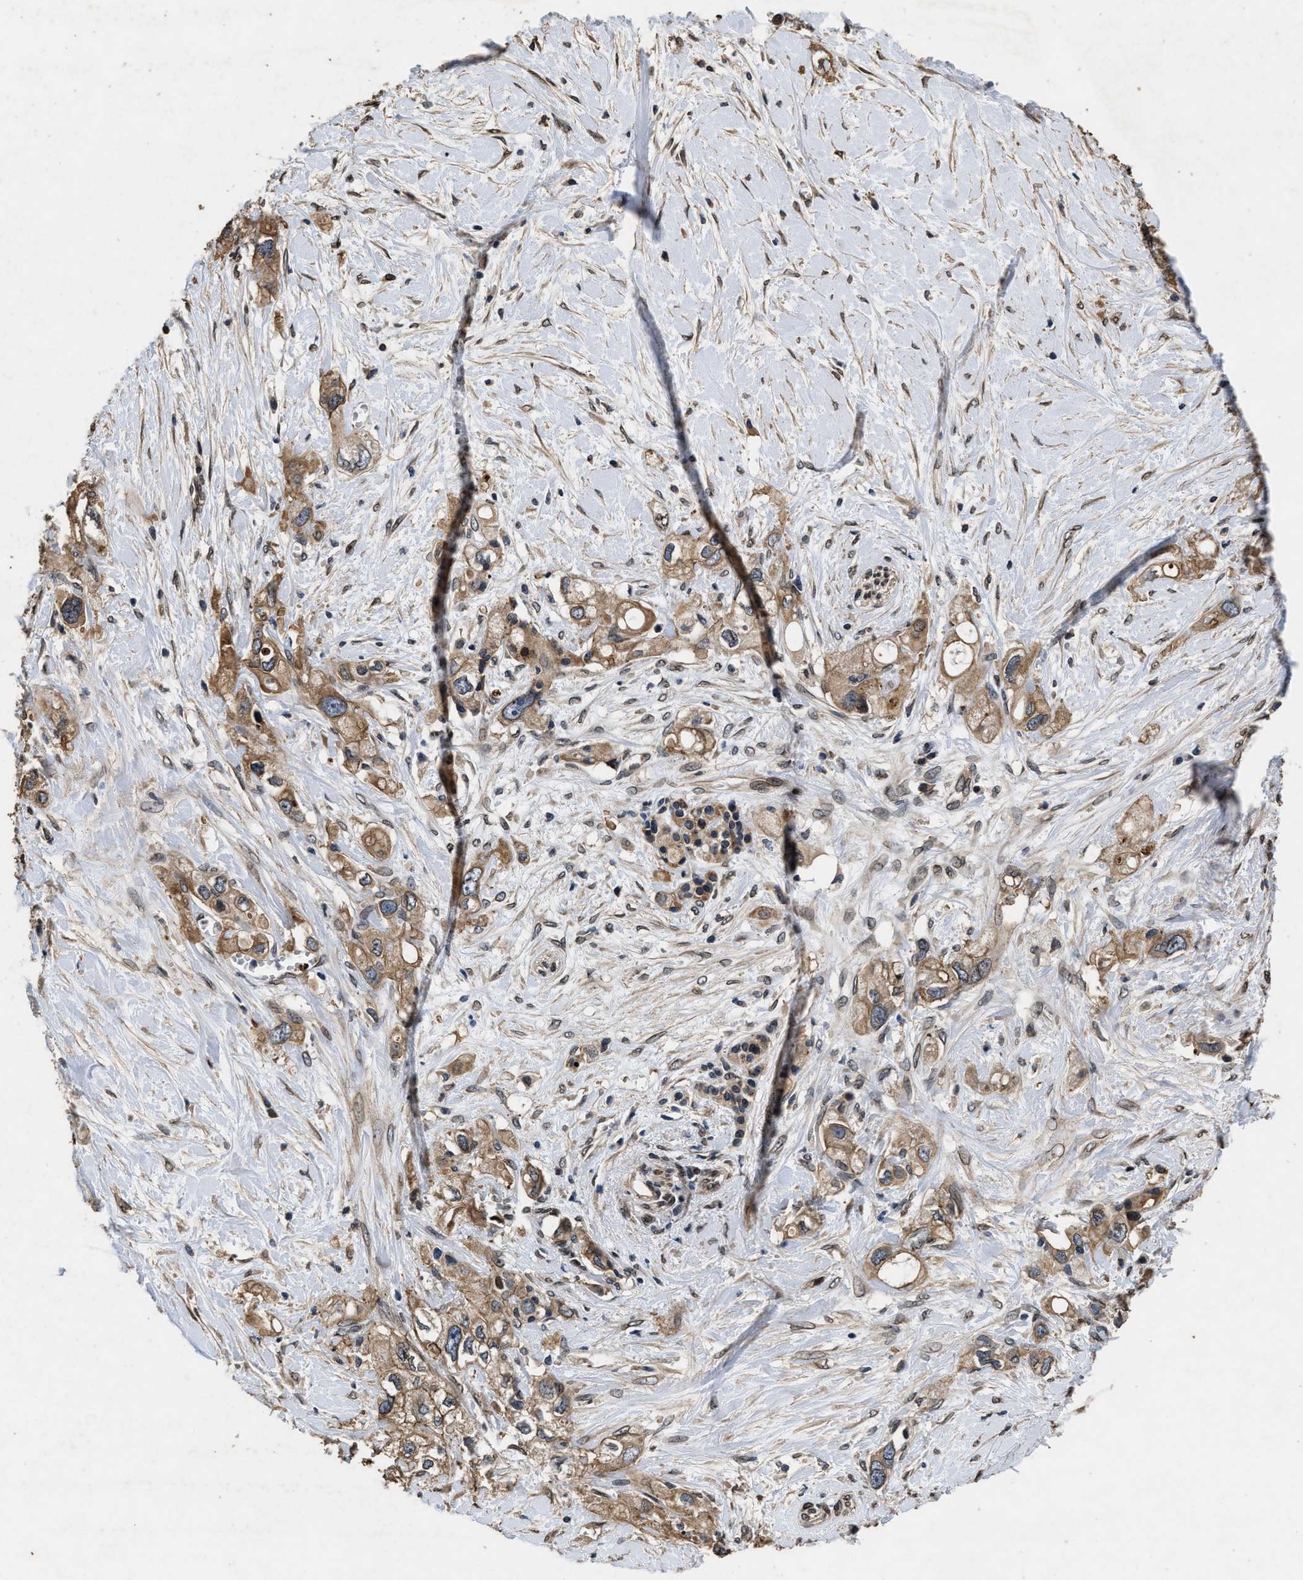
{"staining": {"intensity": "moderate", "quantity": ">75%", "location": "cytoplasmic/membranous"}, "tissue": "pancreatic cancer", "cell_type": "Tumor cells", "image_type": "cancer", "snomed": [{"axis": "morphology", "description": "Adenocarcinoma, NOS"}, {"axis": "topography", "description": "Pancreas"}], "caption": "Protein staining of adenocarcinoma (pancreatic) tissue reveals moderate cytoplasmic/membranous expression in about >75% of tumor cells.", "gene": "ACCS", "patient": {"sex": "female", "age": 56}}